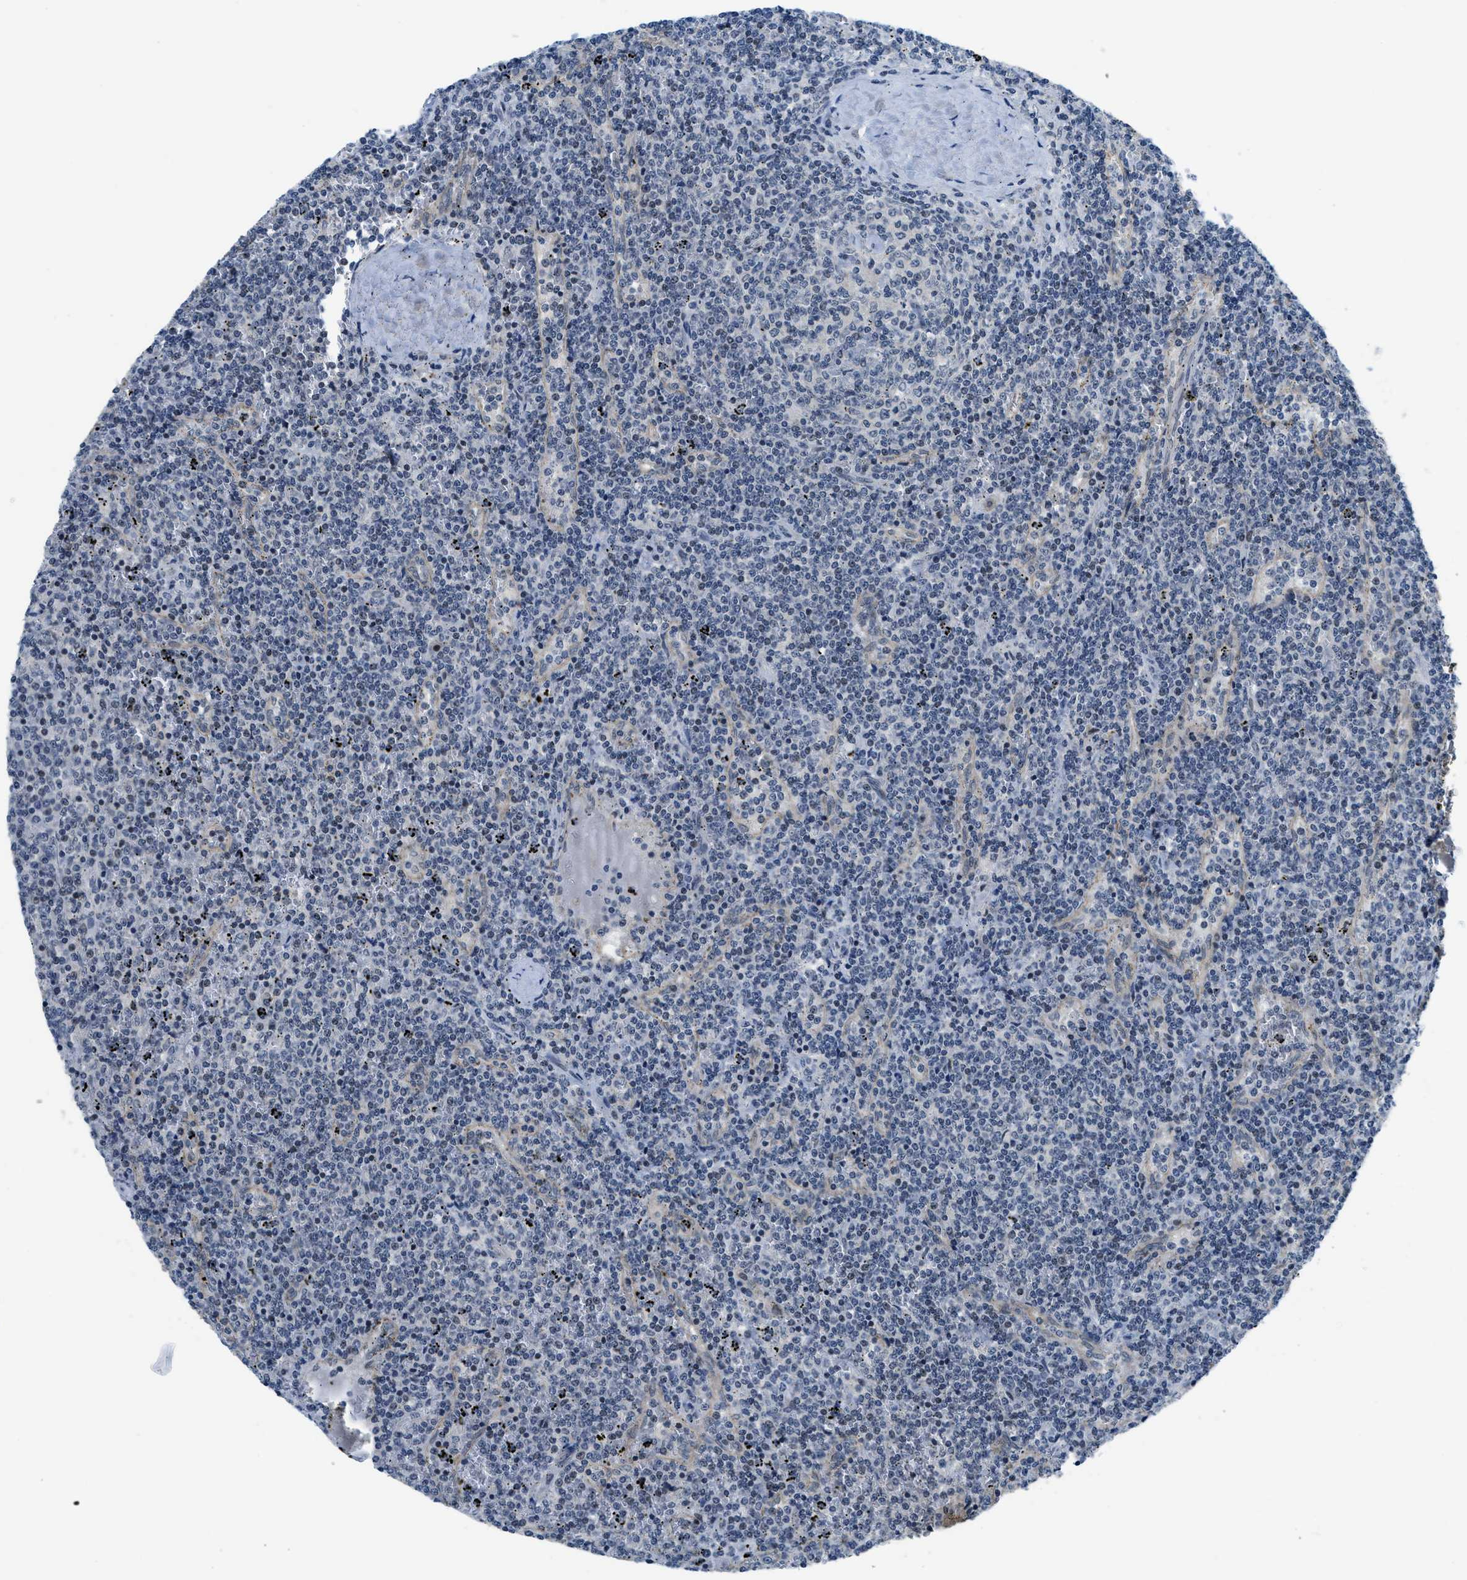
{"staining": {"intensity": "weak", "quantity": "<25%", "location": "nuclear"}, "tissue": "lymphoma", "cell_type": "Tumor cells", "image_type": "cancer", "snomed": [{"axis": "morphology", "description": "Malignant lymphoma, non-Hodgkin's type, Low grade"}, {"axis": "topography", "description": "Spleen"}], "caption": "Tumor cells show no significant staining in lymphoma.", "gene": "SETD5", "patient": {"sex": "female", "age": 50}}